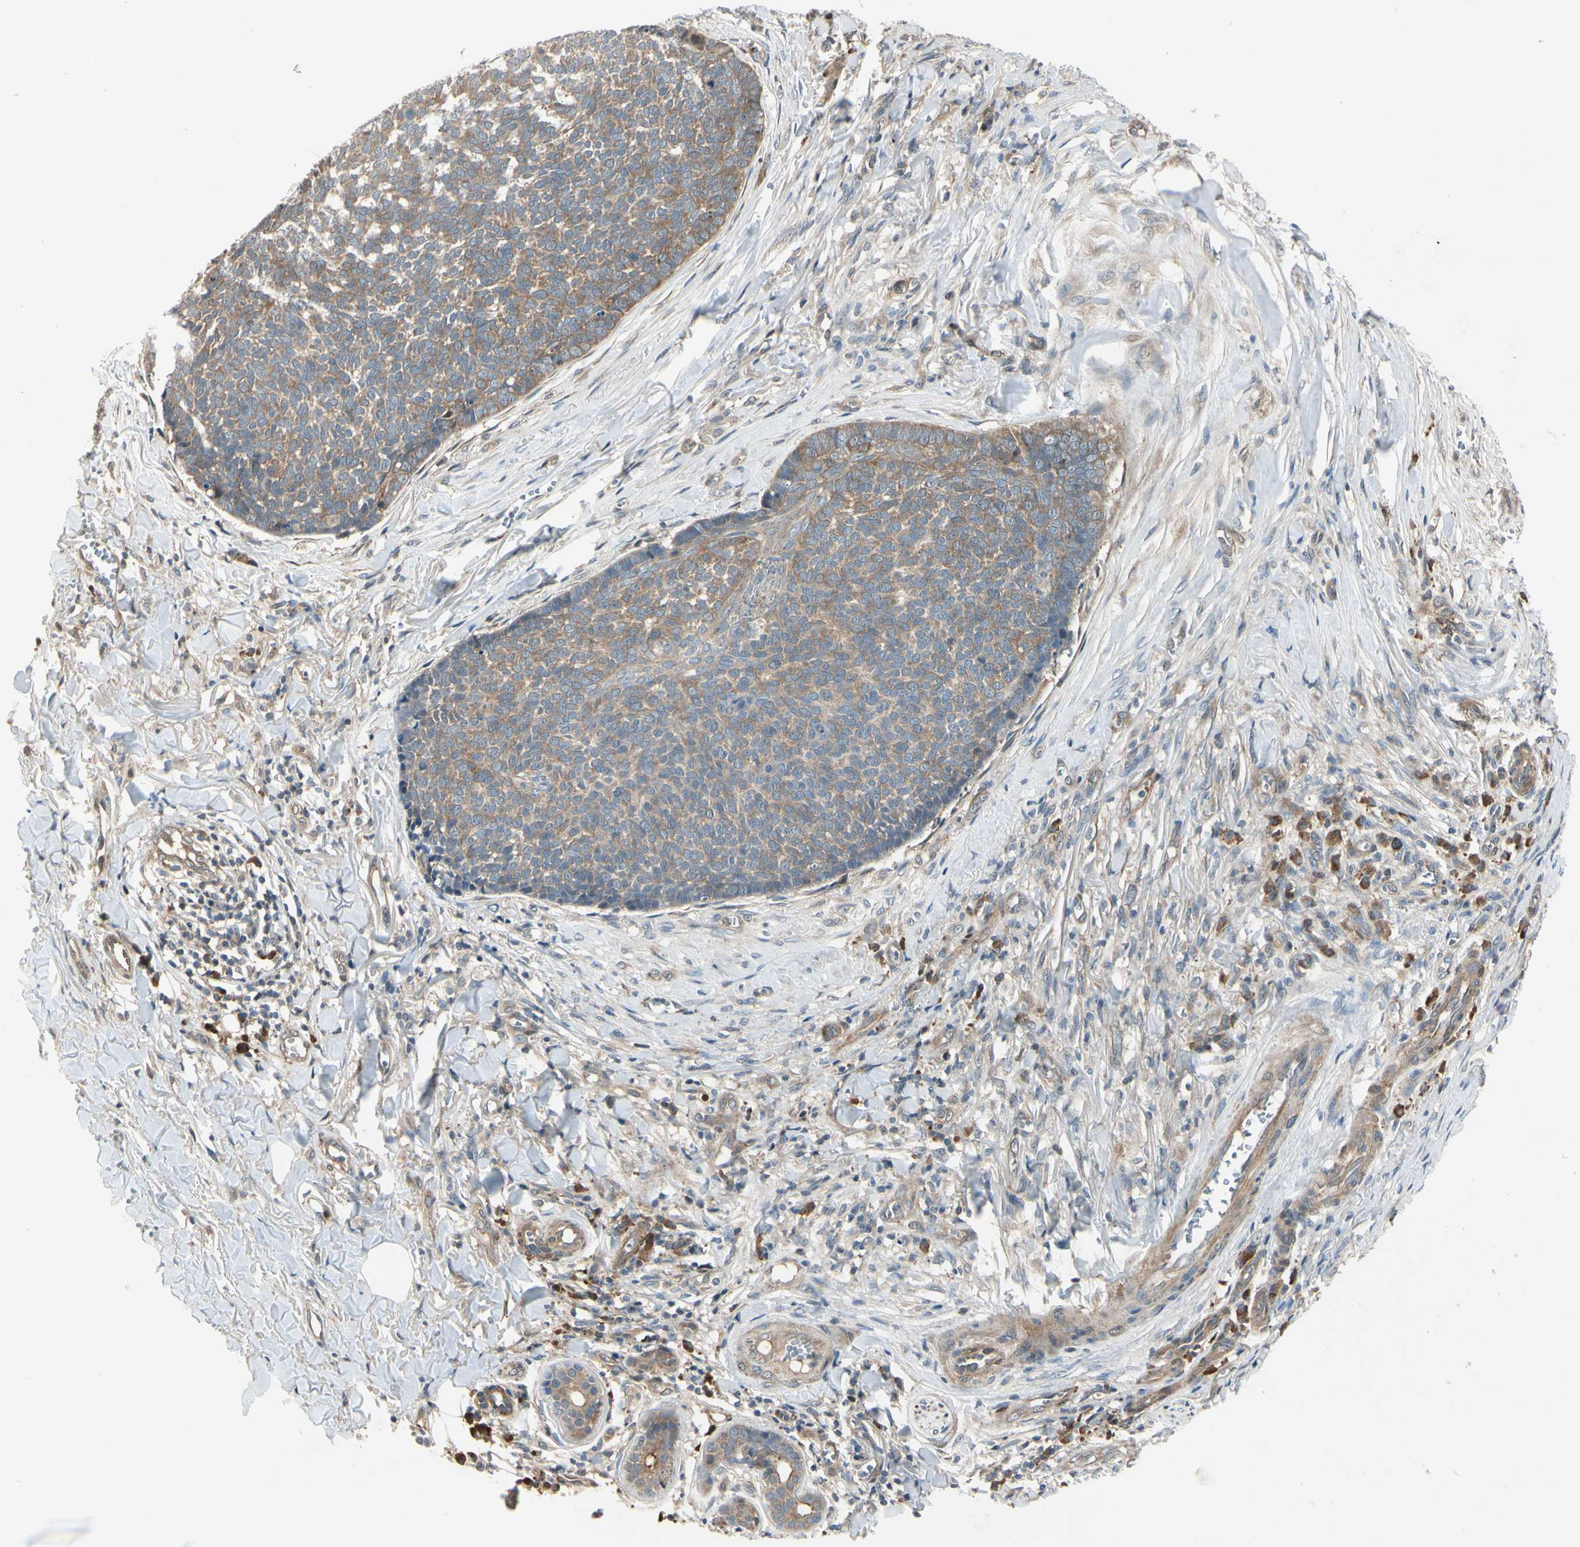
{"staining": {"intensity": "moderate", "quantity": "25%-75%", "location": "cytoplasmic/membranous"}, "tissue": "skin cancer", "cell_type": "Tumor cells", "image_type": "cancer", "snomed": [{"axis": "morphology", "description": "Basal cell carcinoma"}, {"axis": "topography", "description": "Skin"}], "caption": "Protein expression analysis of skin cancer (basal cell carcinoma) demonstrates moderate cytoplasmic/membranous expression in approximately 25%-75% of tumor cells. (DAB IHC, brown staining for protein, blue staining for nuclei).", "gene": "RASGRF1", "patient": {"sex": "male", "age": 84}}